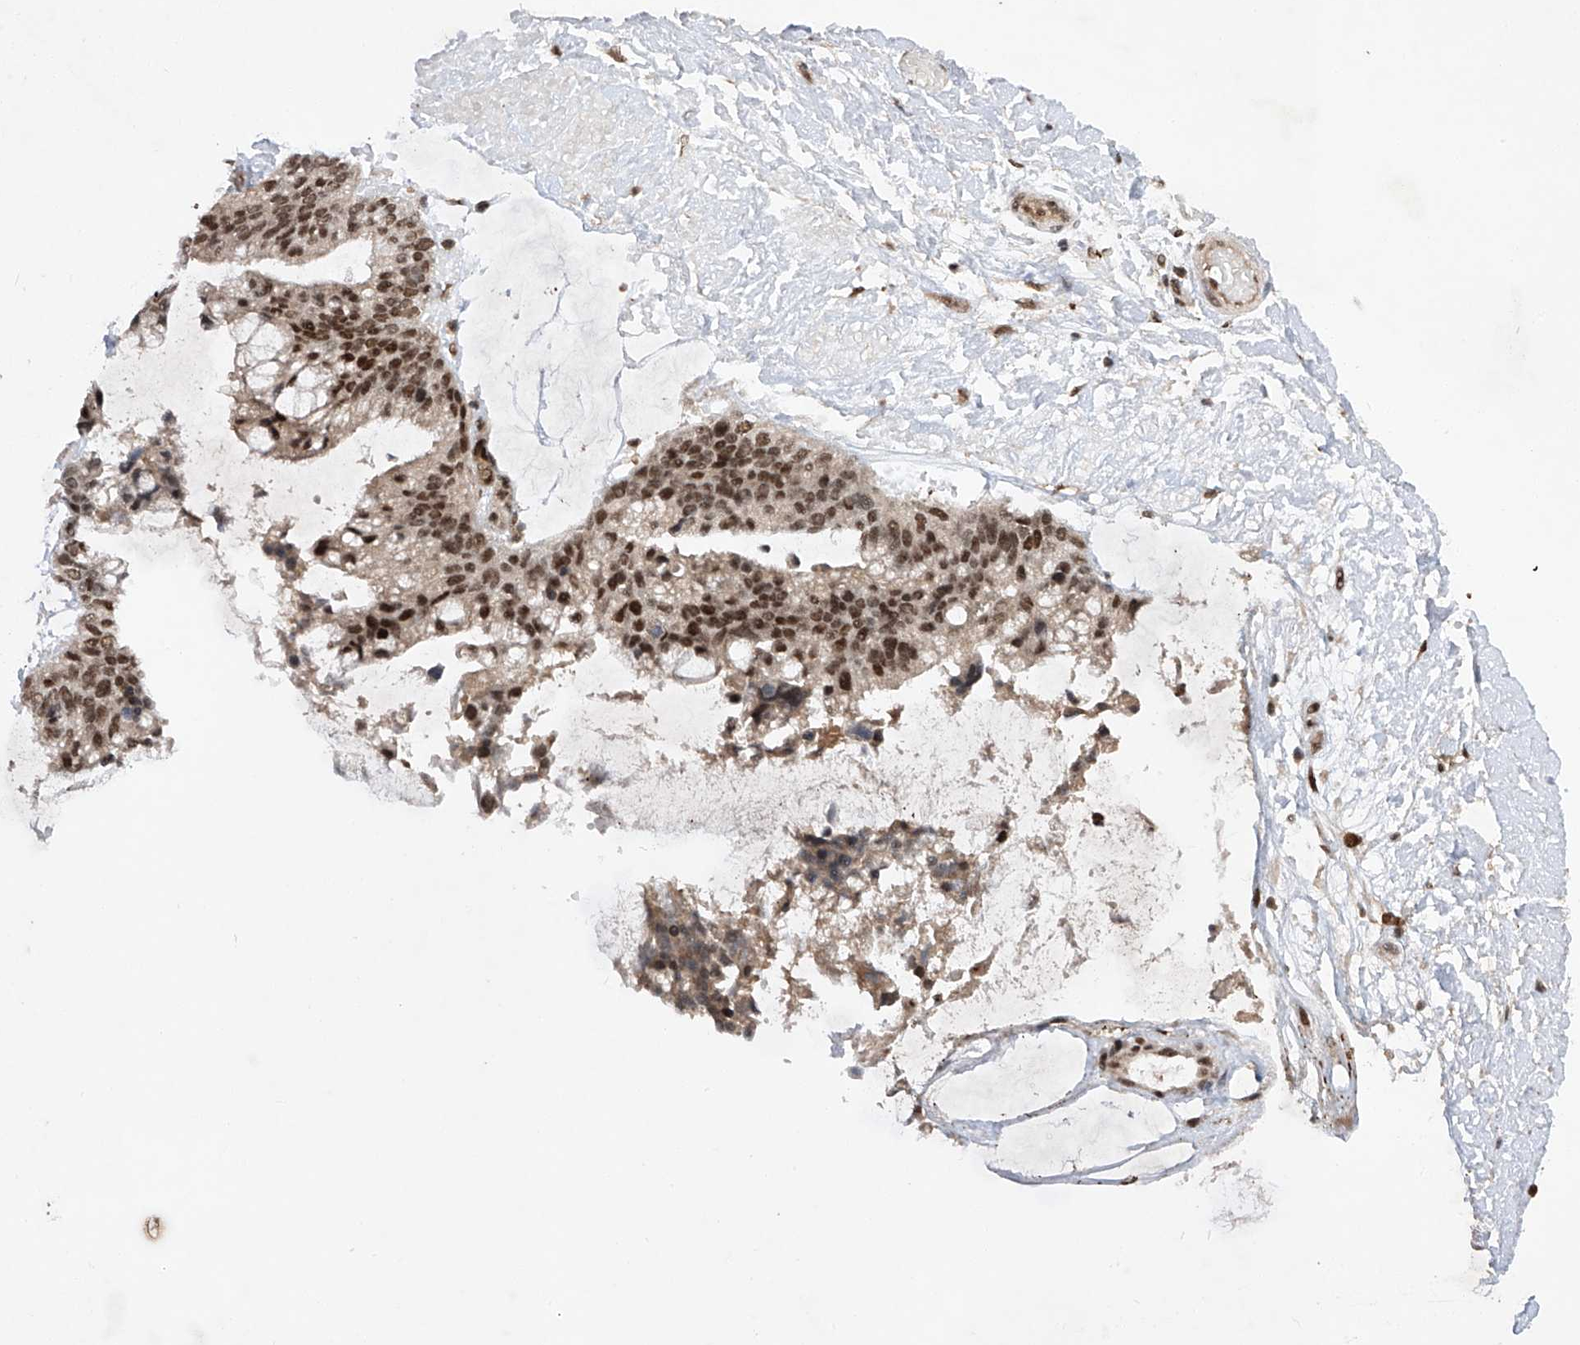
{"staining": {"intensity": "moderate", "quantity": ">75%", "location": "nuclear"}, "tissue": "ovarian cancer", "cell_type": "Tumor cells", "image_type": "cancer", "snomed": [{"axis": "morphology", "description": "Cystadenocarcinoma, mucinous, NOS"}, {"axis": "topography", "description": "Ovary"}], "caption": "High-power microscopy captured an immunohistochemistry (IHC) image of mucinous cystadenocarcinoma (ovarian), revealing moderate nuclear staining in about >75% of tumor cells.", "gene": "ZNF280D", "patient": {"sex": "female", "age": 39}}